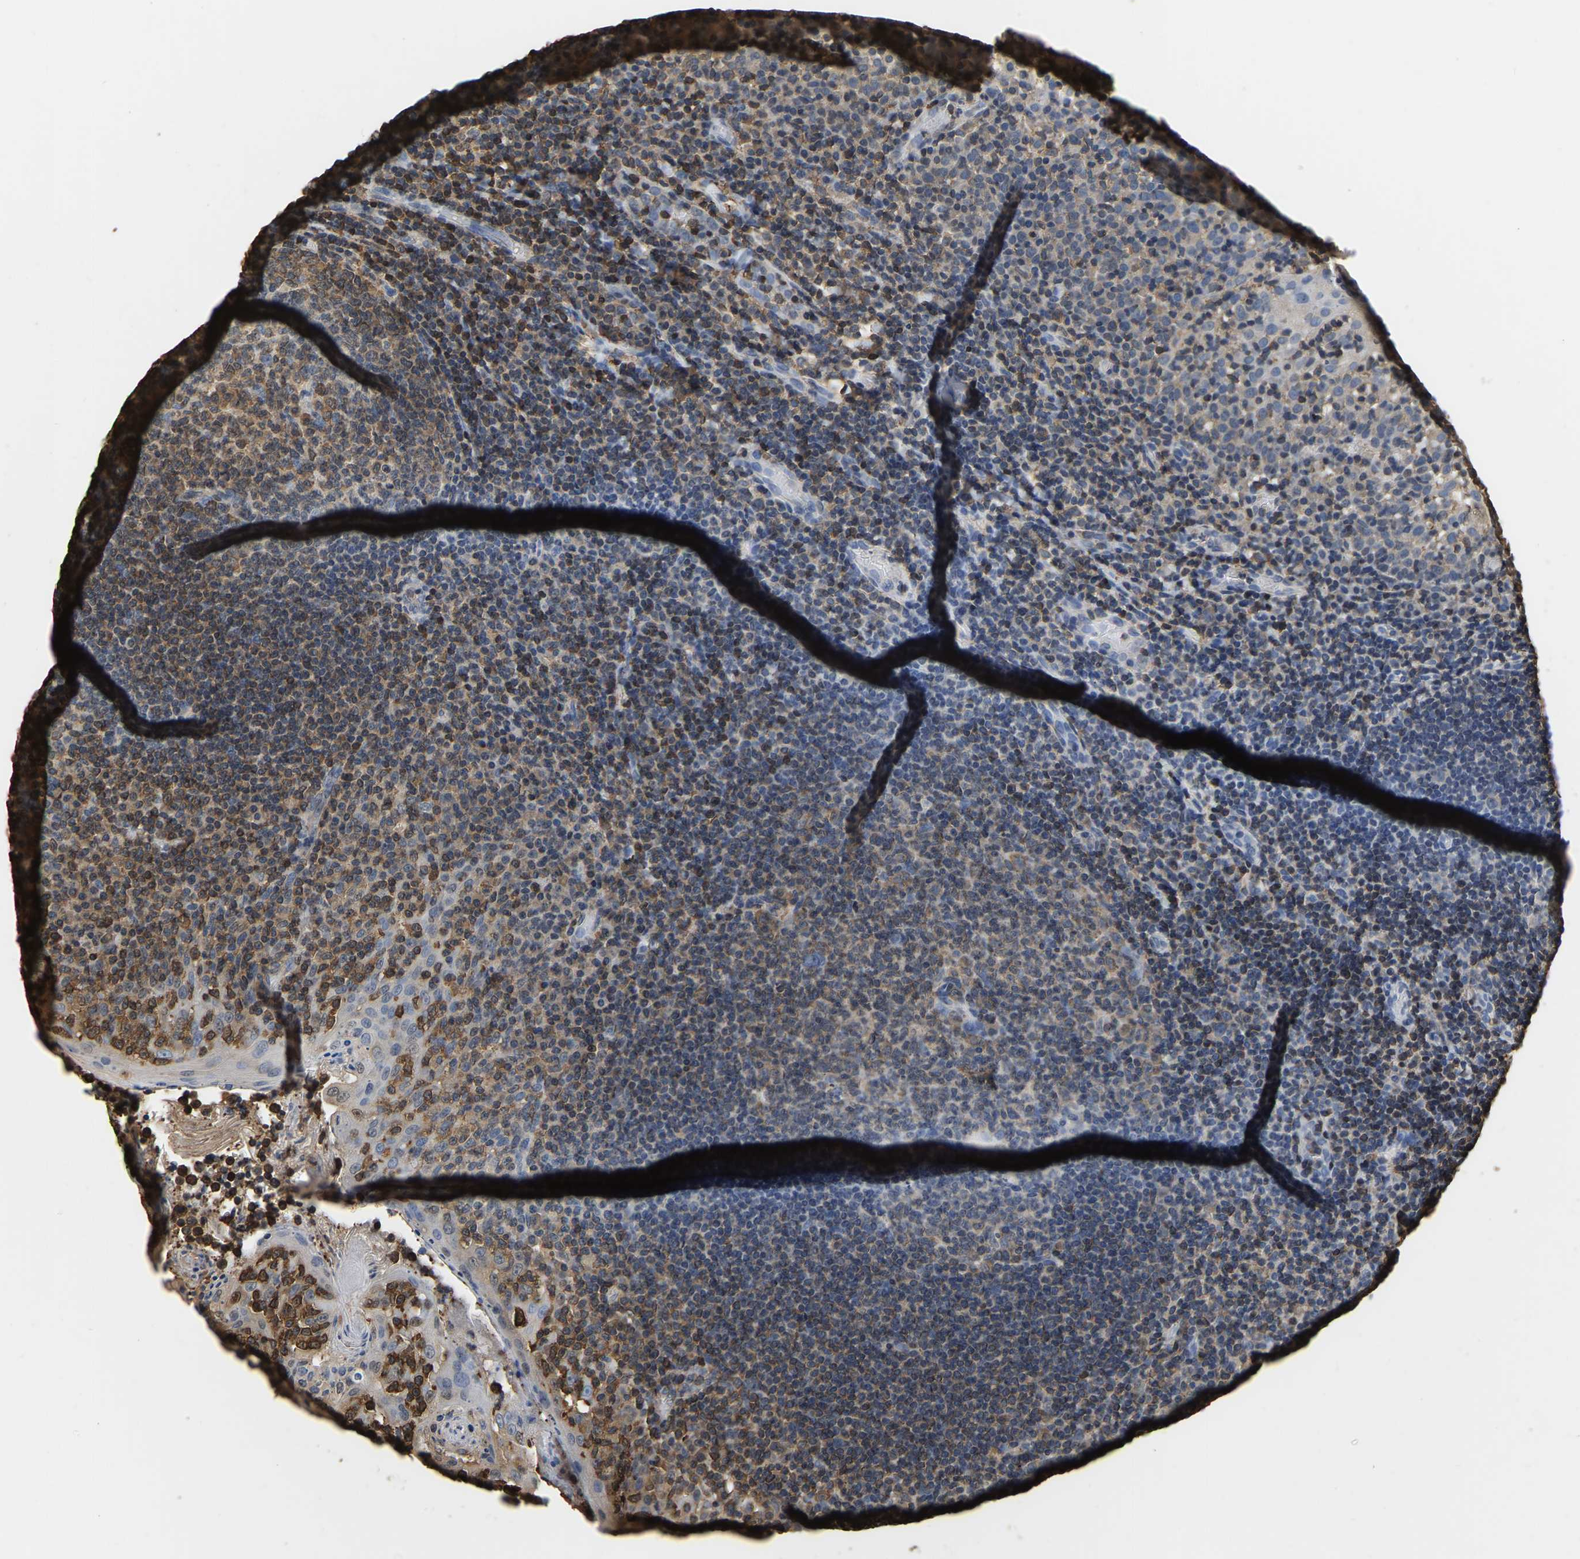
{"staining": {"intensity": "moderate", "quantity": "<25%", "location": "cytoplasmic/membranous"}, "tissue": "tonsil", "cell_type": "Germinal center cells", "image_type": "normal", "snomed": [{"axis": "morphology", "description": "Normal tissue, NOS"}, {"axis": "topography", "description": "Tonsil"}], "caption": "Immunohistochemistry (IHC) of normal tonsil displays low levels of moderate cytoplasmic/membranous staining in about <25% of germinal center cells.", "gene": "LDHB", "patient": {"sex": "female", "age": 19}}